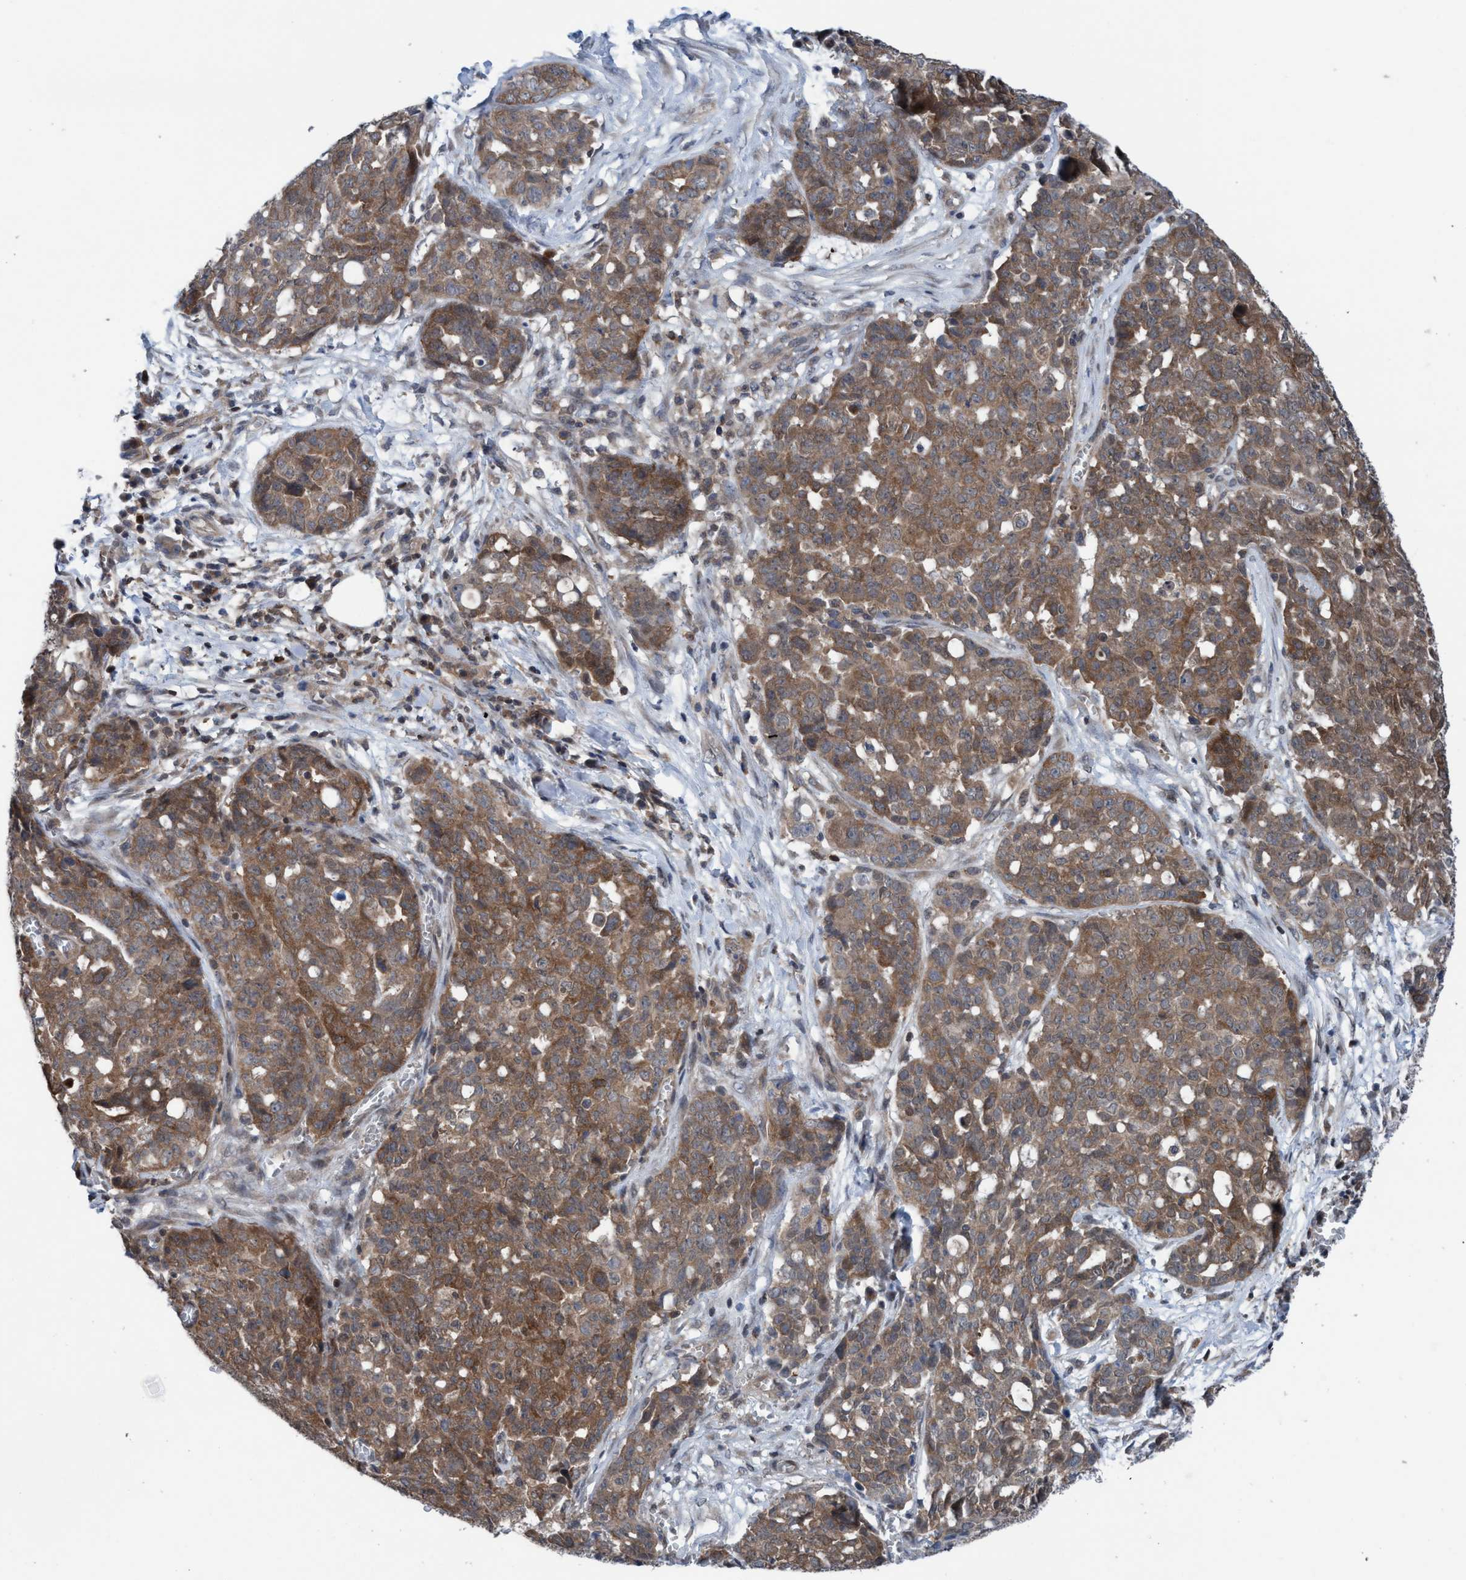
{"staining": {"intensity": "moderate", "quantity": ">75%", "location": "cytoplasmic/membranous"}, "tissue": "ovarian cancer", "cell_type": "Tumor cells", "image_type": "cancer", "snomed": [{"axis": "morphology", "description": "Cystadenocarcinoma, serous, NOS"}, {"axis": "topography", "description": "Soft tissue"}, {"axis": "topography", "description": "Ovary"}], "caption": "Serous cystadenocarcinoma (ovarian) was stained to show a protein in brown. There is medium levels of moderate cytoplasmic/membranous expression in approximately >75% of tumor cells.", "gene": "GLOD4", "patient": {"sex": "female", "age": 57}}